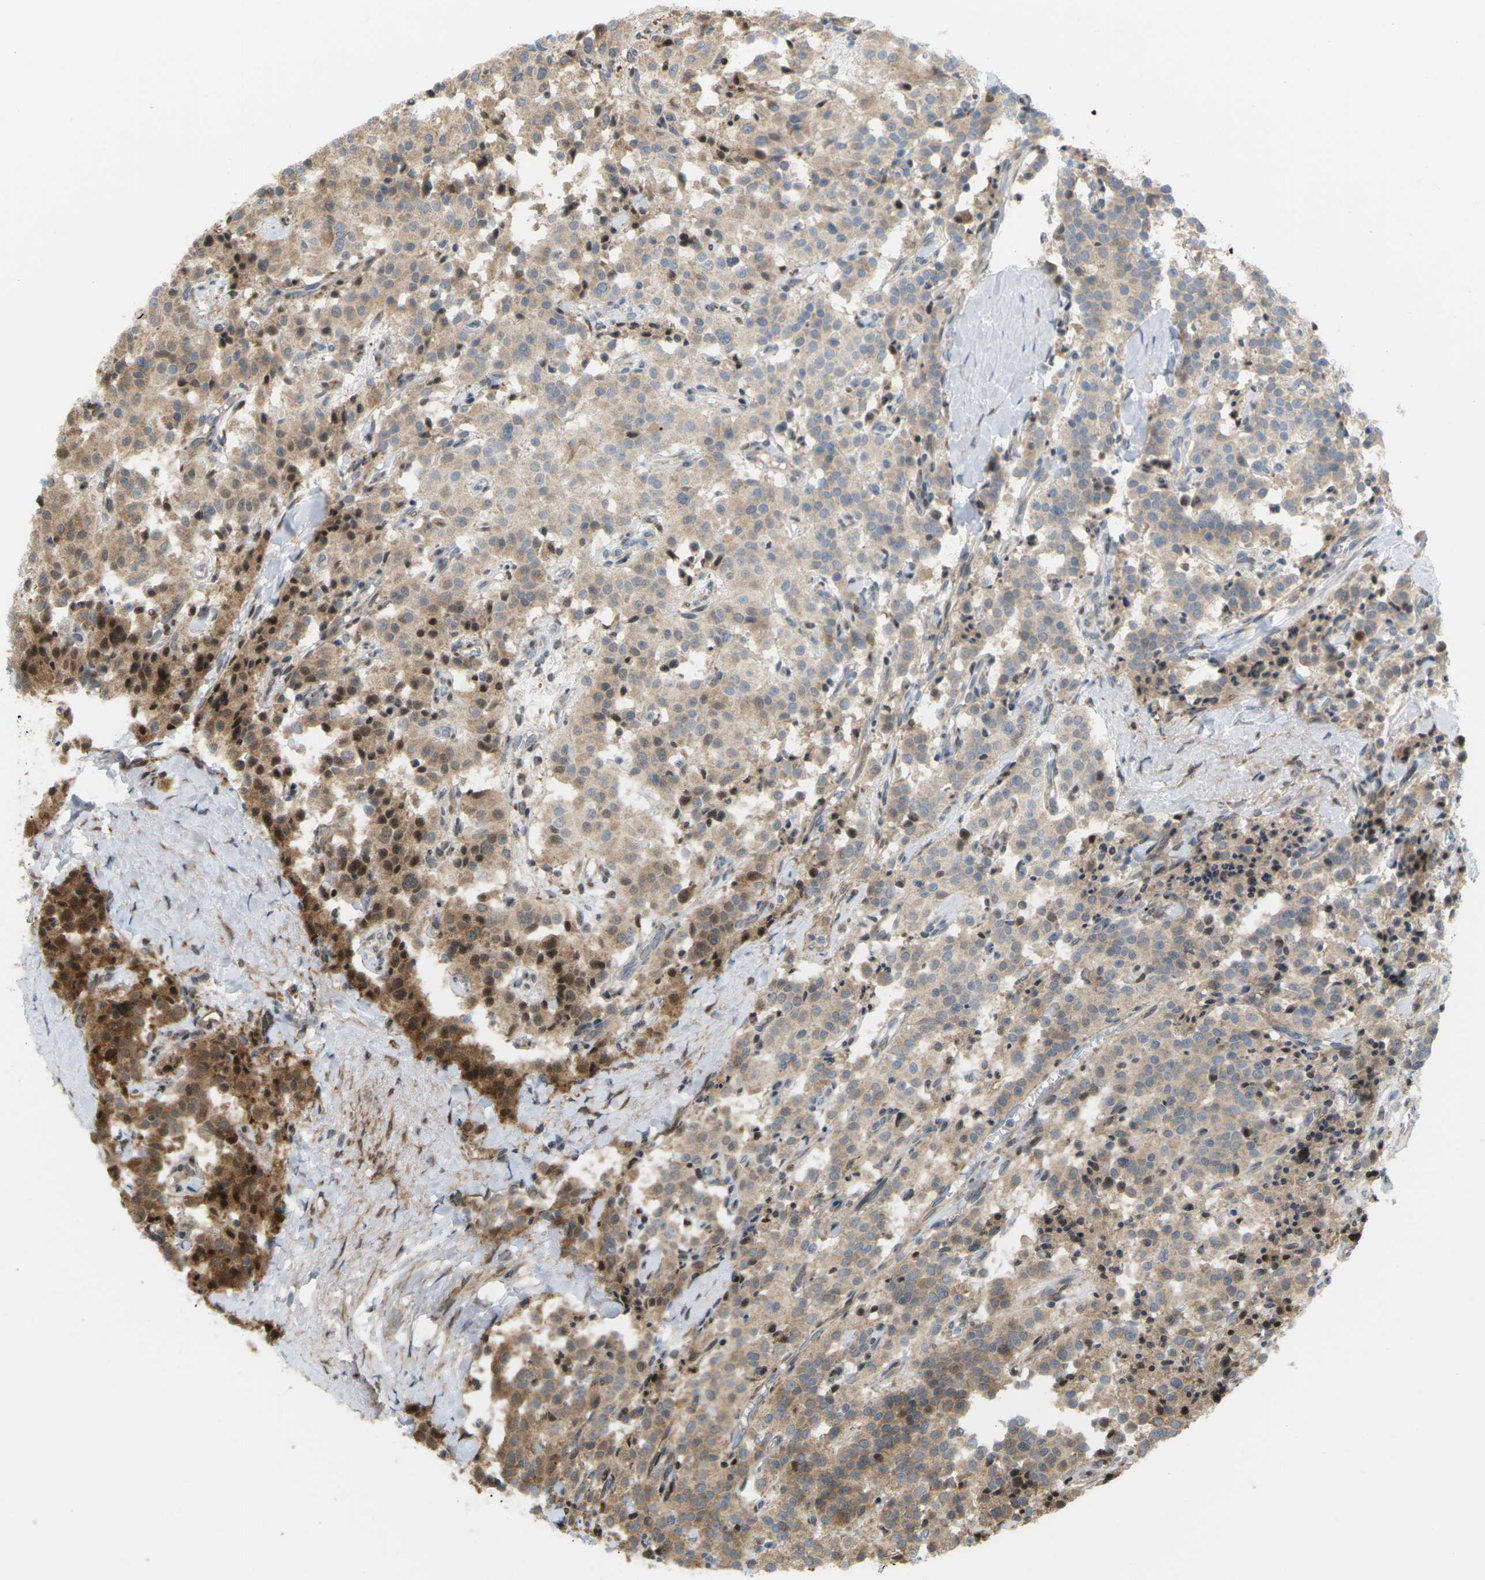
{"staining": {"intensity": "moderate", "quantity": ">75%", "location": "cytoplasmic/membranous,nuclear"}, "tissue": "carcinoid", "cell_type": "Tumor cells", "image_type": "cancer", "snomed": [{"axis": "morphology", "description": "Carcinoid, malignant, NOS"}, {"axis": "topography", "description": "Lung"}], "caption": "Tumor cells exhibit medium levels of moderate cytoplasmic/membranous and nuclear positivity in about >75% of cells in human carcinoid.", "gene": "ROBO1", "patient": {"sex": "male", "age": 30}}